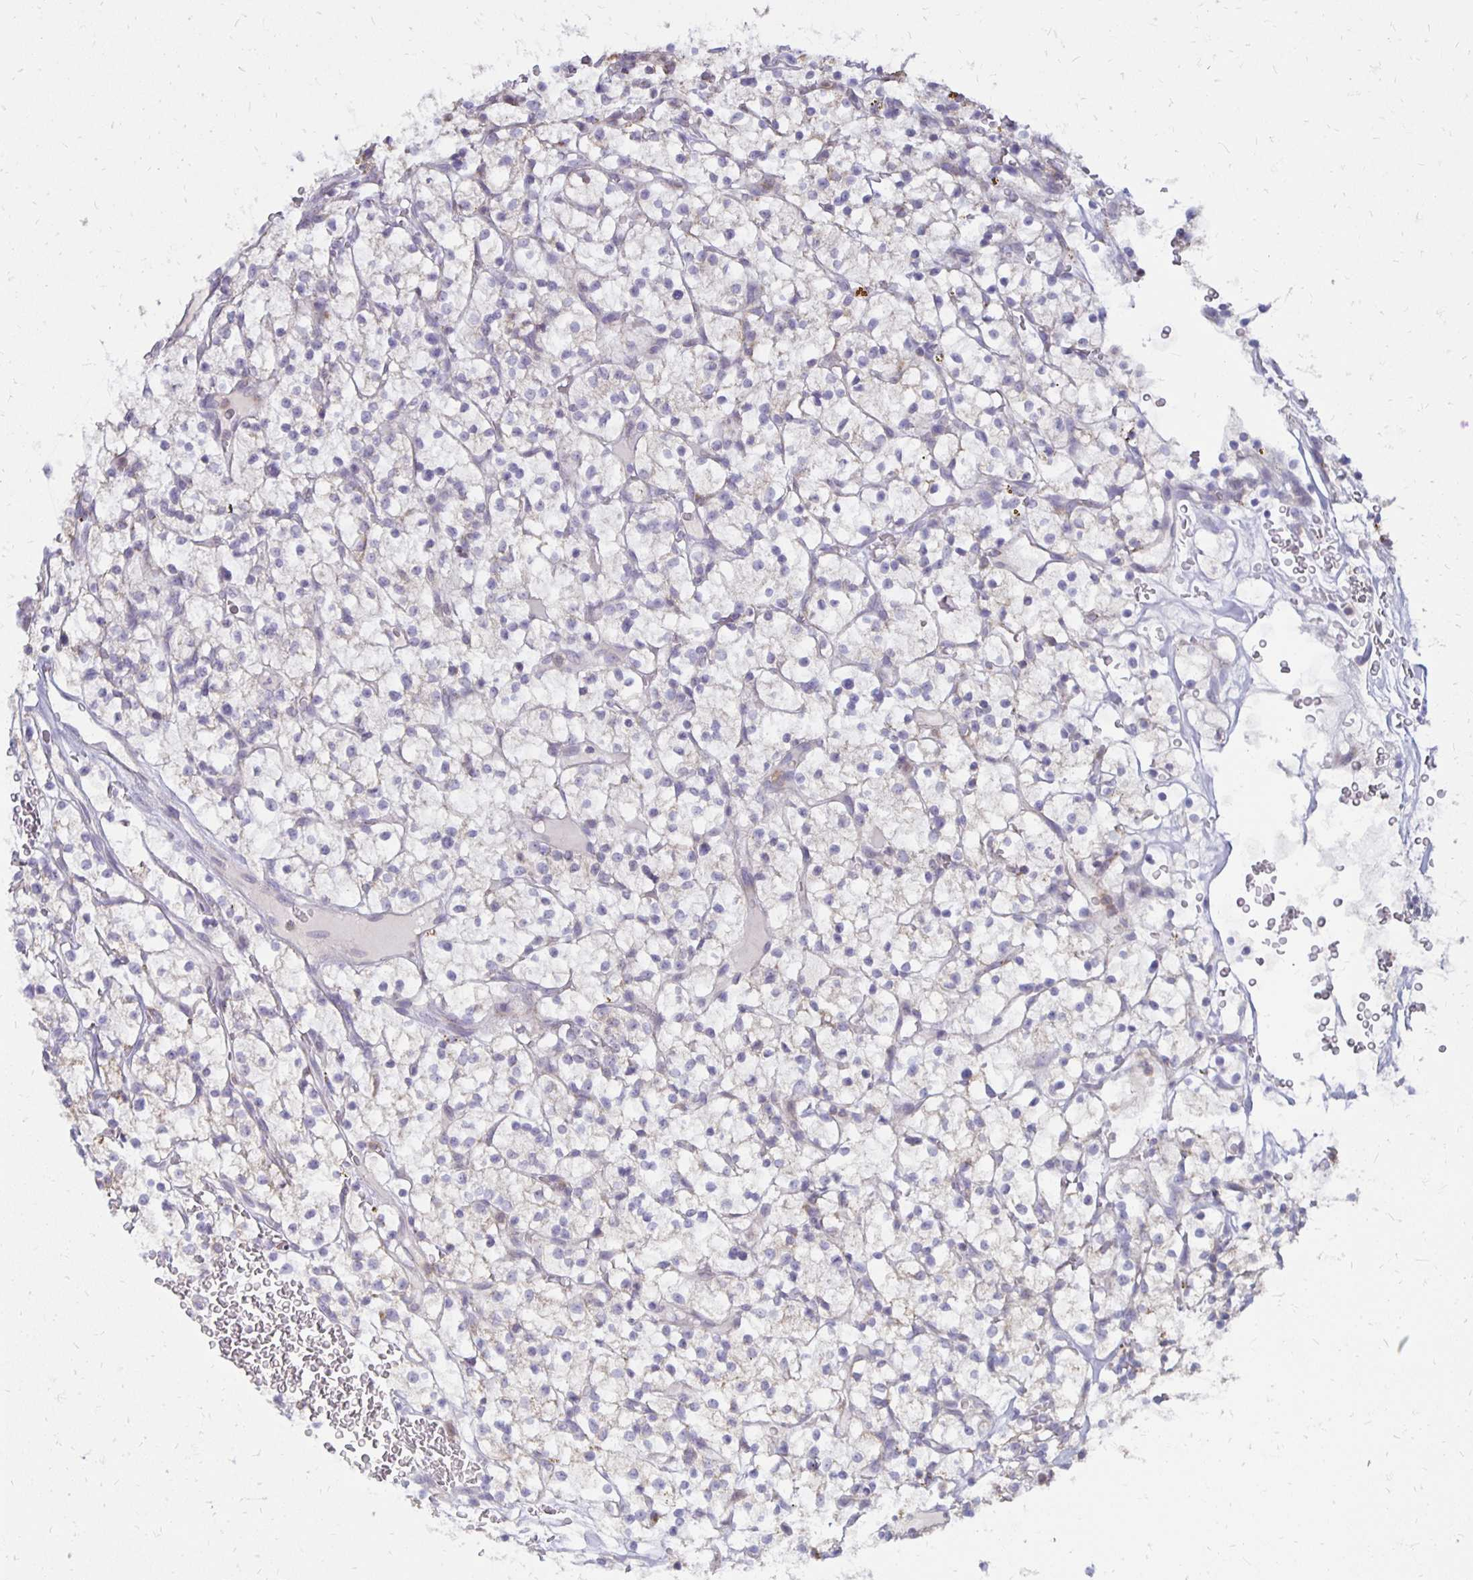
{"staining": {"intensity": "negative", "quantity": "none", "location": "none"}, "tissue": "renal cancer", "cell_type": "Tumor cells", "image_type": "cancer", "snomed": [{"axis": "morphology", "description": "Adenocarcinoma, NOS"}, {"axis": "topography", "description": "Kidney"}], "caption": "A high-resolution photomicrograph shows immunohistochemistry staining of adenocarcinoma (renal), which exhibits no significant expression in tumor cells.", "gene": "IER3", "patient": {"sex": "female", "age": 64}}